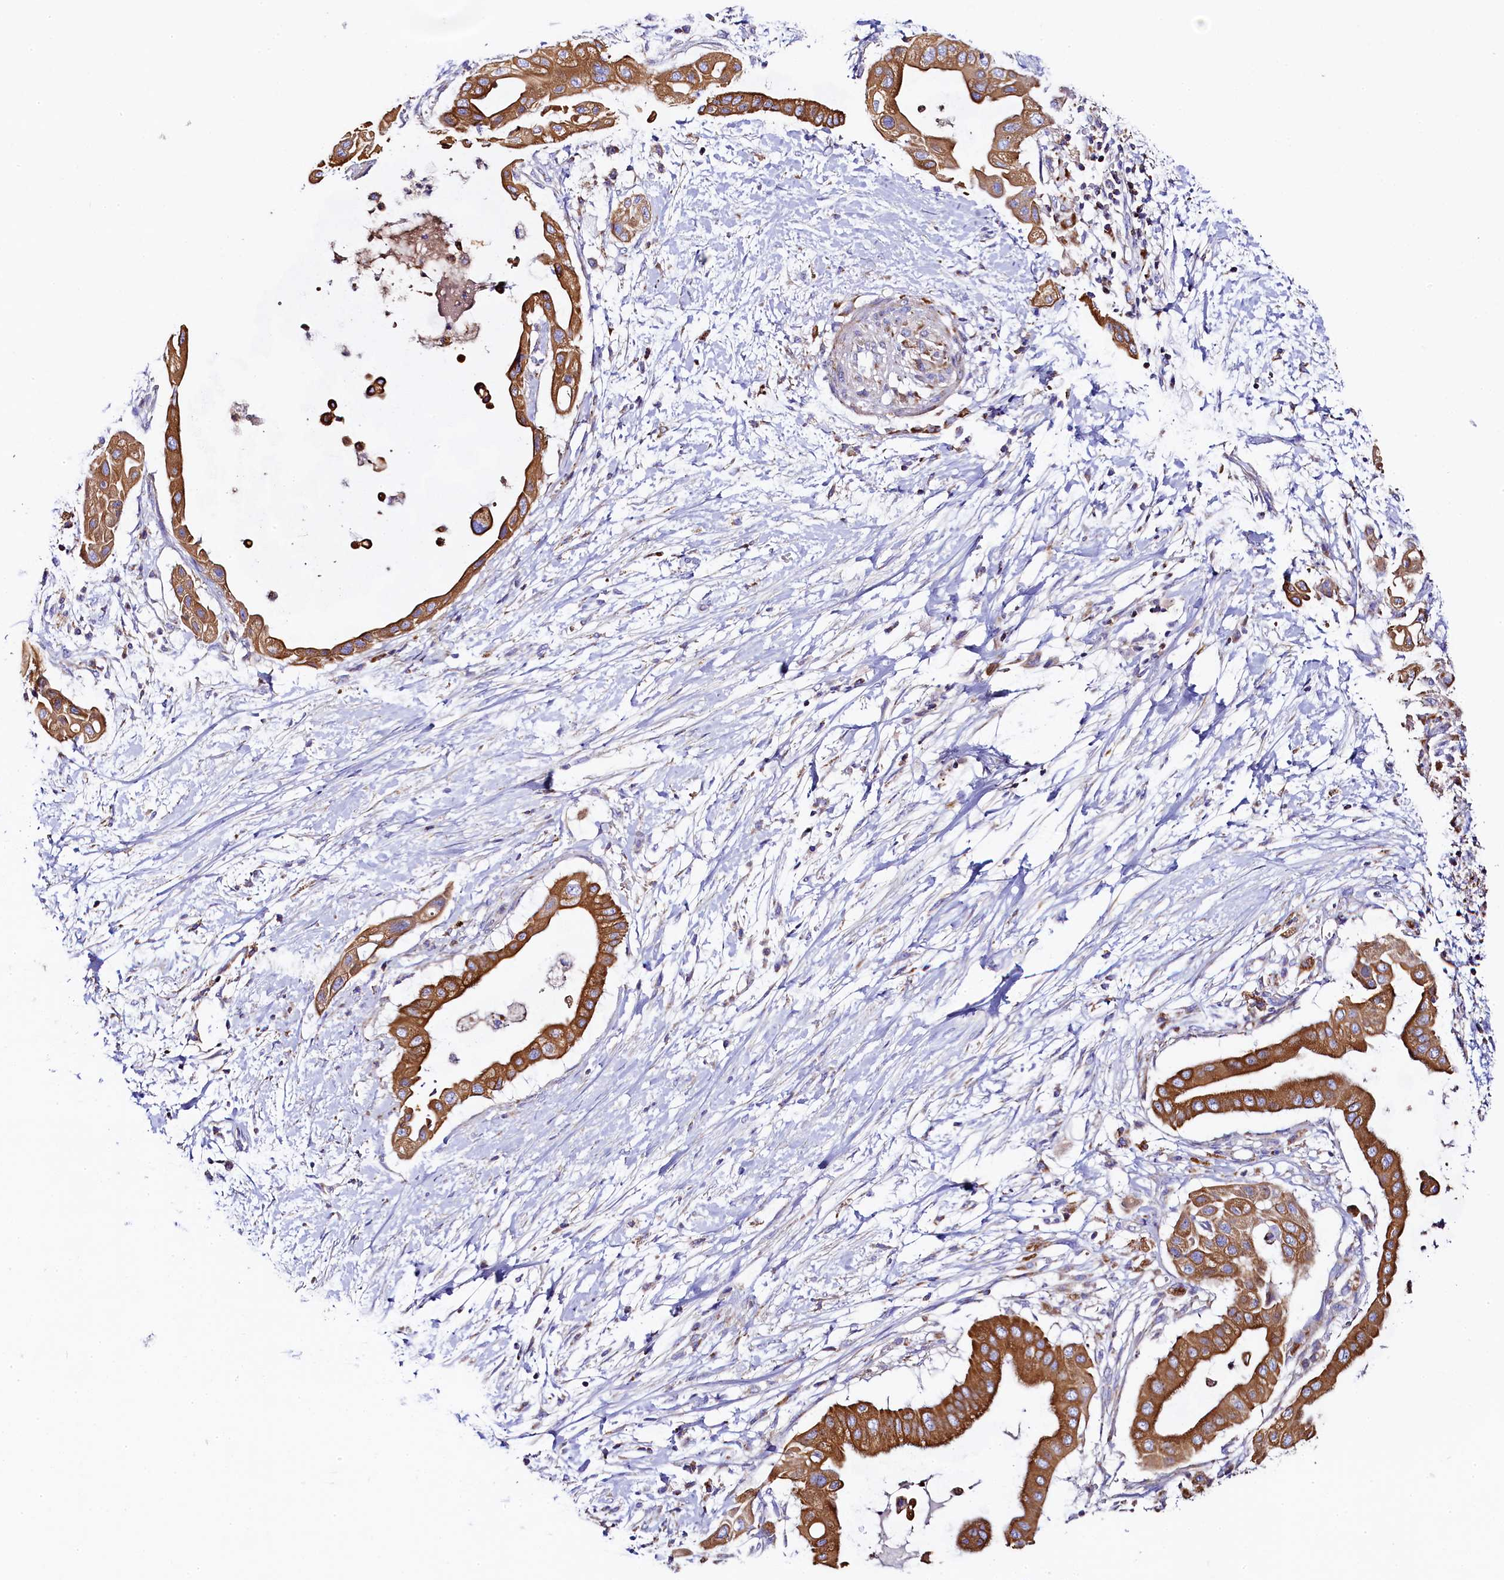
{"staining": {"intensity": "strong", "quantity": ">75%", "location": "cytoplasmic/membranous"}, "tissue": "pancreatic cancer", "cell_type": "Tumor cells", "image_type": "cancer", "snomed": [{"axis": "morphology", "description": "Adenocarcinoma, NOS"}, {"axis": "topography", "description": "Pancreas"}], "caption": "IHC histopathology image of neoplastic tissue: adenocarcinoma (pancreatic) stained using immunohistochemistry exhibits high levels of strong protein expression localized specifically in the cytoplasmic/membranous of tumor cells, appearing as a cytoplasmic/membranous brown color.", "gene": "CLYBL", "patient": {"sex": "male", "age": 68}}